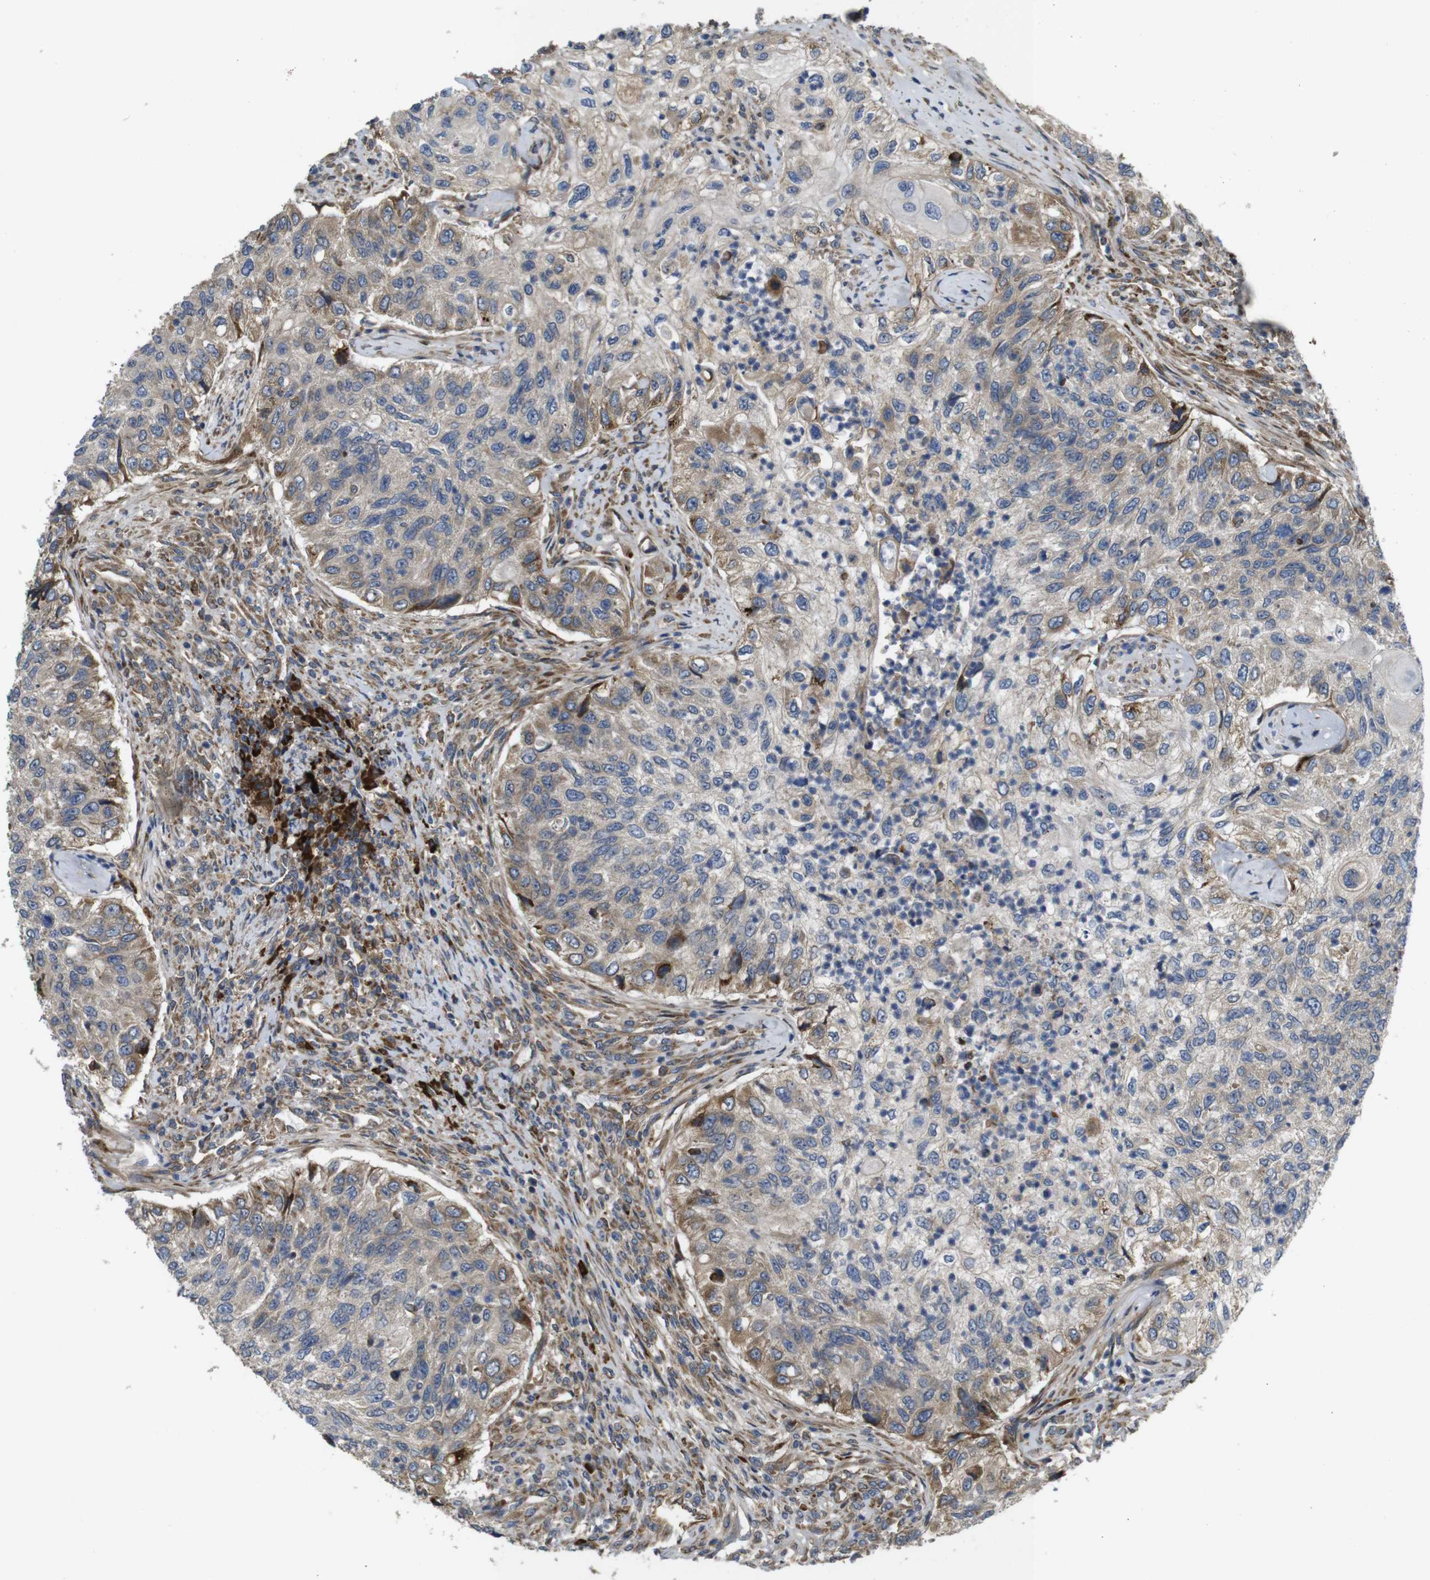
{"staining": {"intensity": "moderate", "quantity": "<25%", "location": "cytoplasmic/membranous"}, "tissue": "urothelial cancer", "cell_type": "Tumor cells", "image_type": "cancer", "snomed": [{"axis": "morphology", "description": "Urothelial carcinoma, High grade"}, {"axis": "topography", "description": "Urinary bladder"}], "caption": "IHC micrograph of human urothelial cancer stained for a protein (brown), which shows low levels of moderate cytoplasmic/membranous positivity in approximately <25% of tumor cells.", "gene": "UBE2G2", "patient": {"sex": "female", "age": 60}}